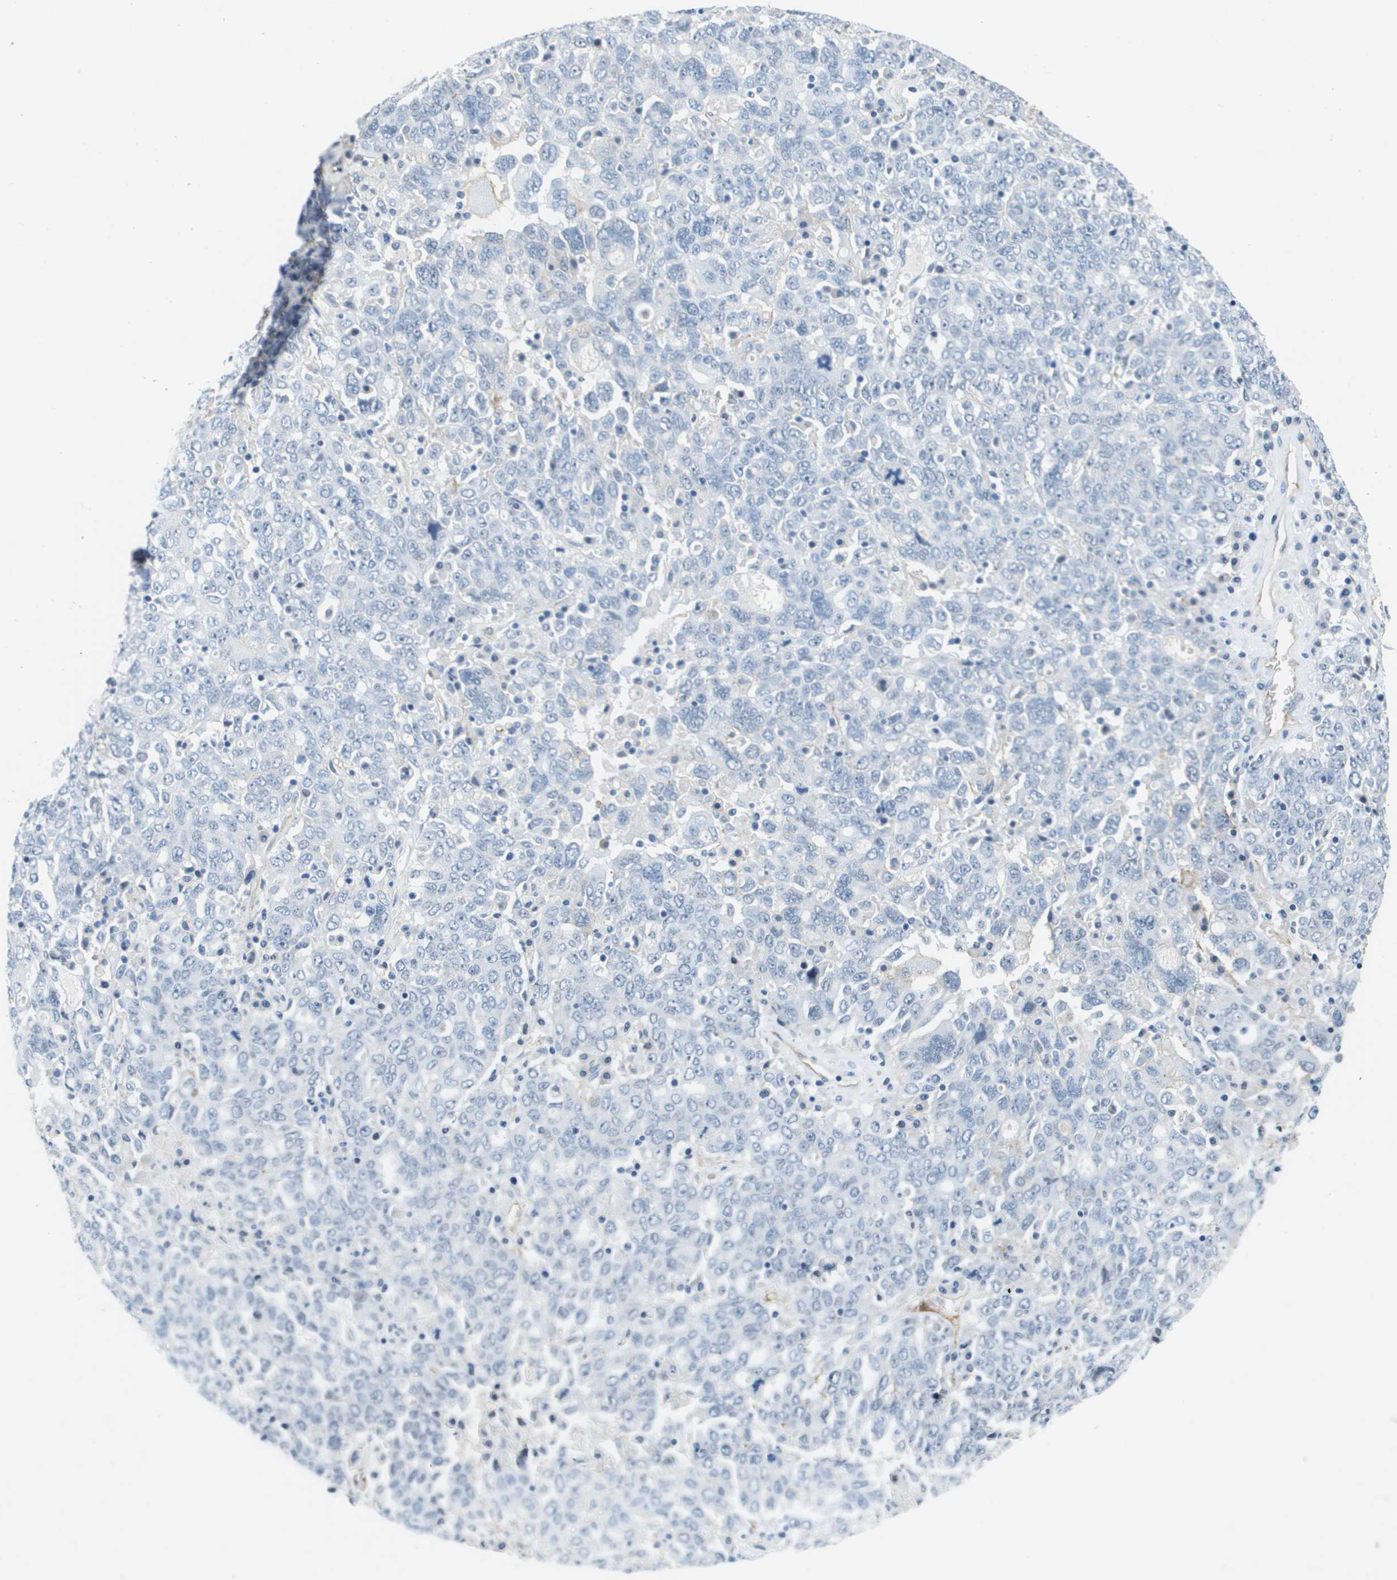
{"staining": {"intensity": "negative", "quantity": "none", "location": "none"}, "tissue": "ovarian cancer", "cell_type": "Tumor cells", "image_type": "cancer", "snomed": [{"axis": "morphology", "description": "Carcinoma, endometroid"}, {"axis": "topography", "description": "Ovary"}], "caption": "This is an immunohistochemistry (IHC) photomicrograph of ovarian cancer (endometroid carcinoma). There is no staining in tumor cells.", "gene": "ITGA6", "patient": {"sex": "female", "age": 62}}